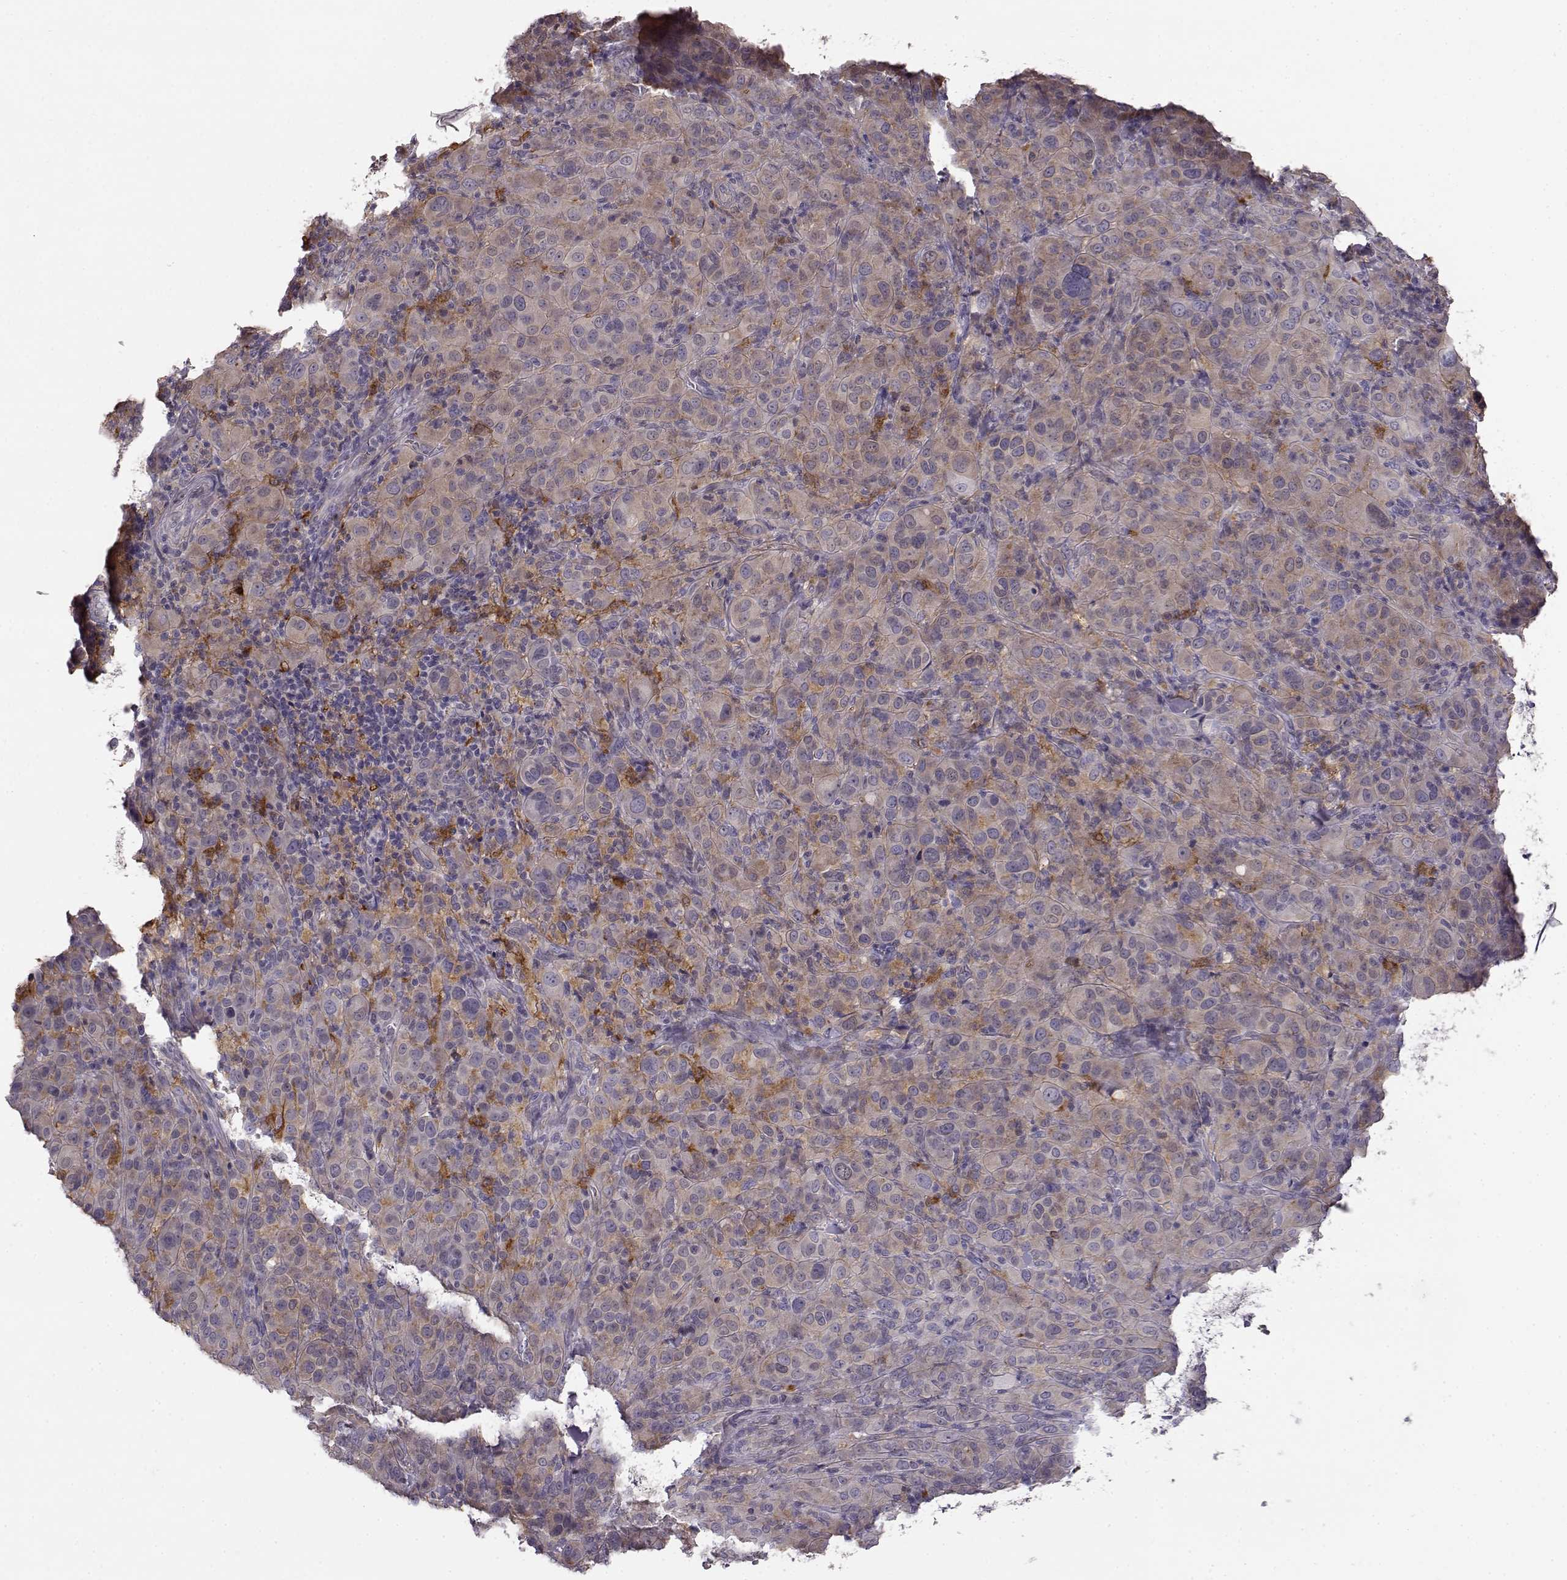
{"staining": {"intensity": "weak", "quantity": ">75%", "location": "cytoplasmic/membranous"}, "tissue": "melanoma", "cell_type": "Tumor cells", "image_type": "cancer", "snomed": [{"axis": "morphology", "description": "Malignant melanoma, NOS"}, {"axis": "topography", "description": "Skin"}], "caption": "The immunohistochemical stain labels weak cytoplasmic/membranous staining in tumor cells of malignant melanoma tissue. Nuclei are stained in blue.", "gene": "GPR50", "patient": {"sex": "female", "age": 87}}